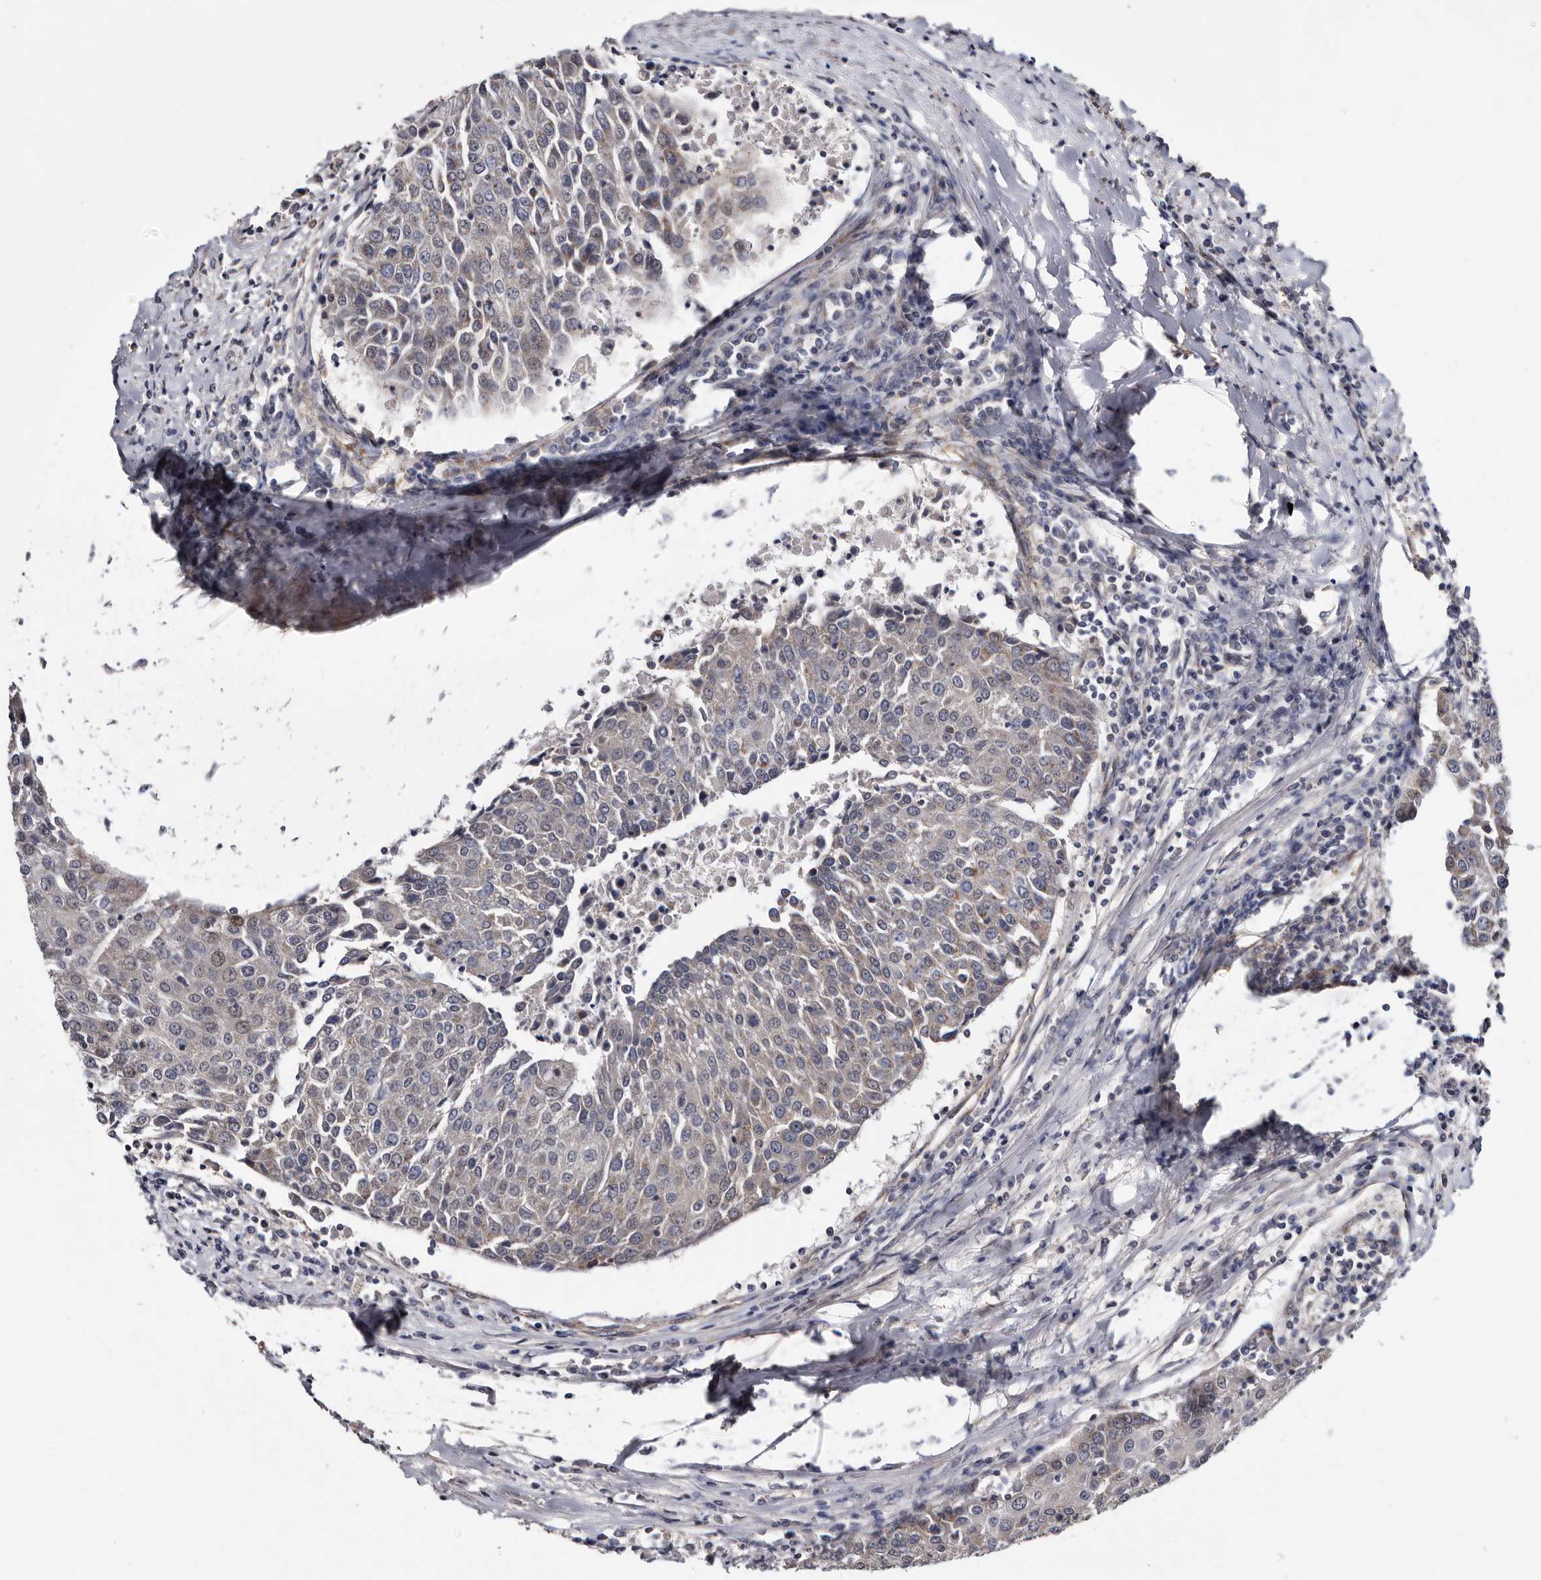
{"staining": {"intensity": "negative", "quantity": "none", "location": "none"}, "tissue": "urothelial cancer", "cell_type": "Tumor cells", "image_type": "cancer", "snomed": [{"axis": "morphology", "description": "Urothelial carcinoma, High grade"}, {"axis": "topography", "description": "Urinary bladder"}], "caption": "High-grade urothelial carcinoma was stained to show a protein in brown. There is no significant expression in tumor cells. Nuclei are stained in blue.", "gene": "ARMCX2", "patient": {"sex": "female", "age": 85}}